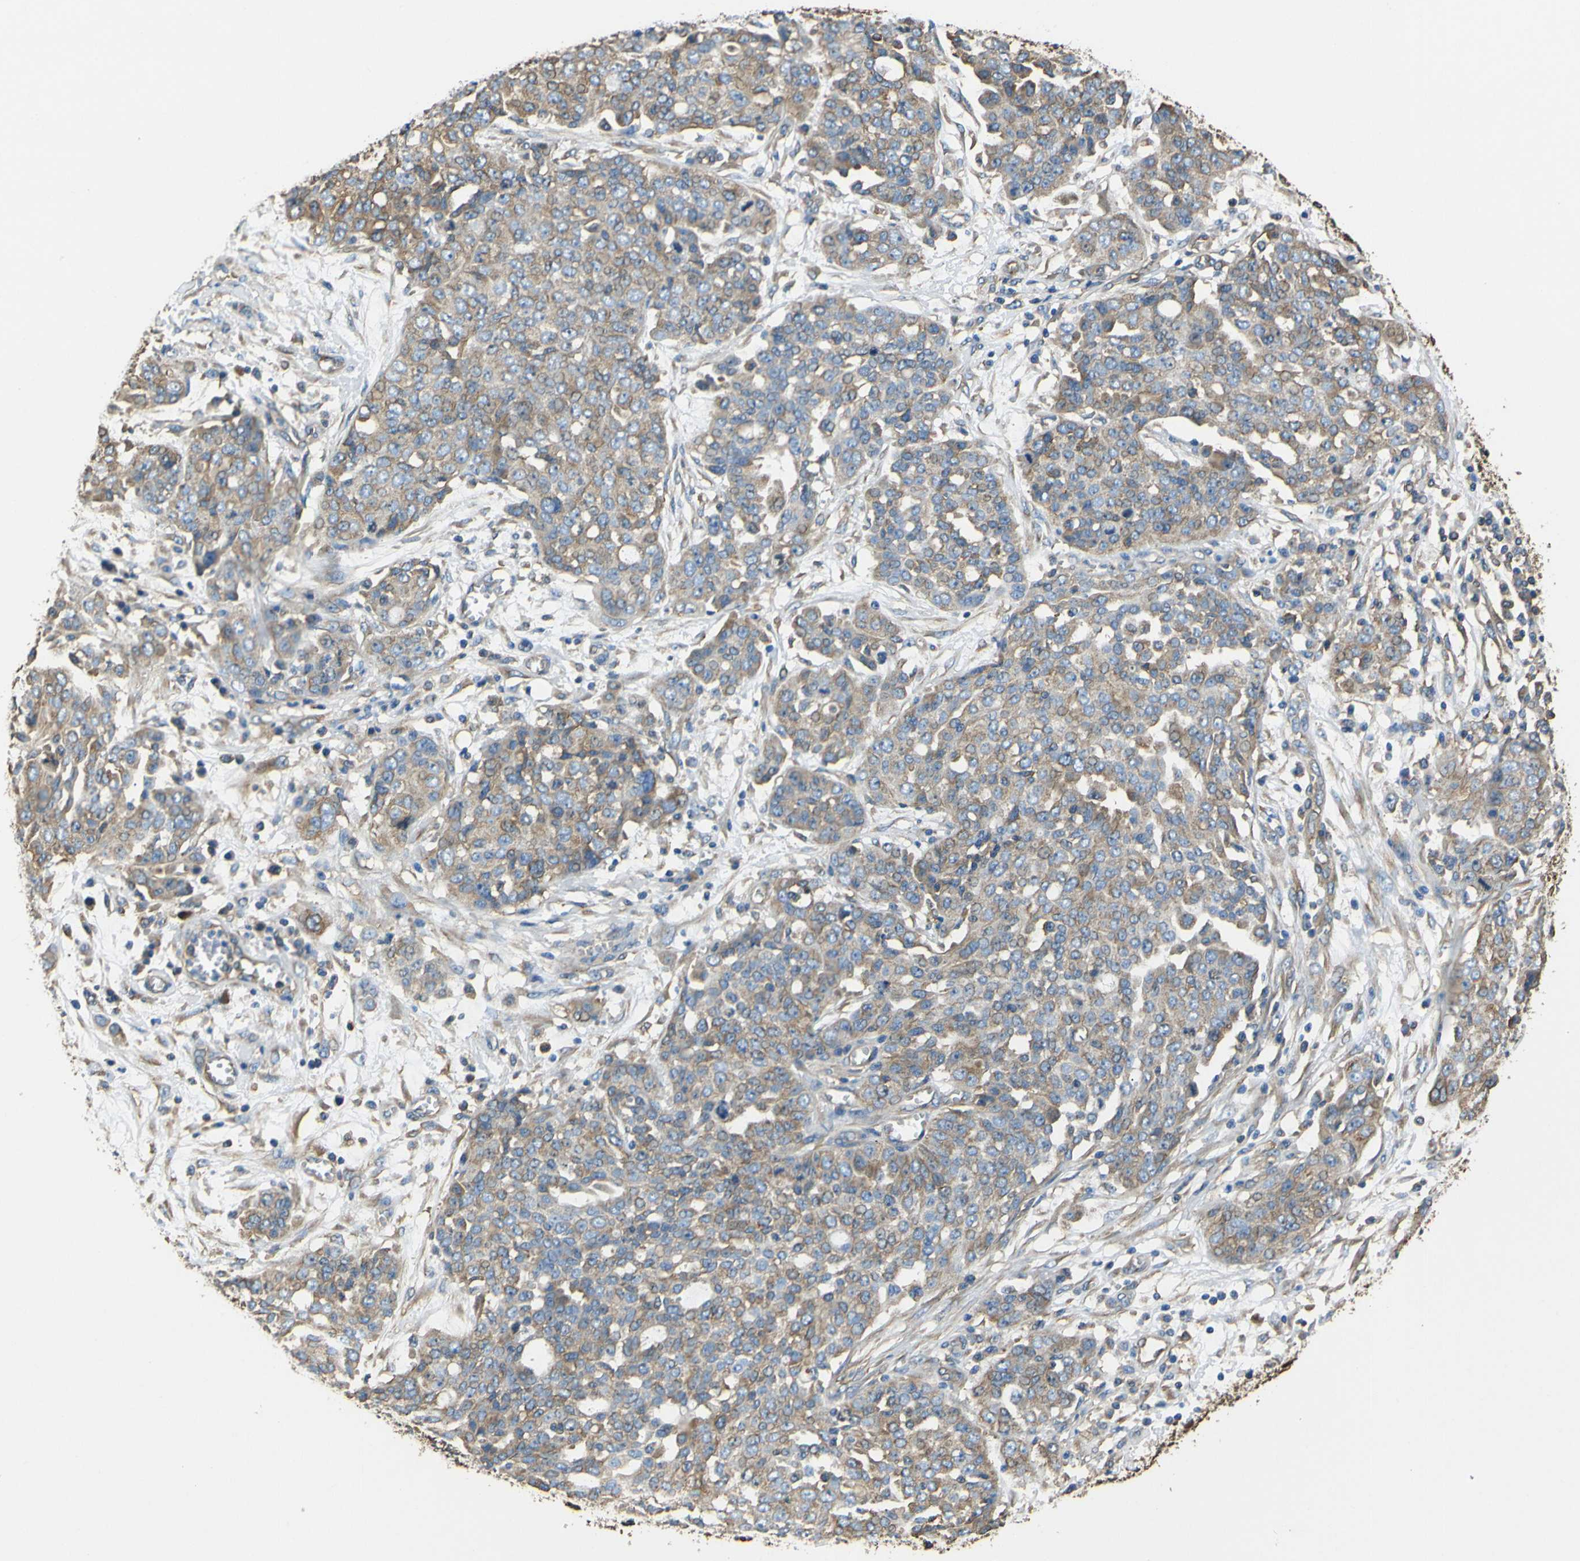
{"staining": {"intensity": "weak", "quantity": ">75%", "location": "cytoplasmic/membranous"}, "tissue": "ovarian cancer", "cell_type": "Tumor cells", "image_type": "cancer", "snomed": [{"axis": "morphology", "description": "Cystadenocarcinoma, serous, NOS"}, {"axis": "topography", "description": "Soft tissue"}, {"axis": "topography", "description": "Ovary"}], "caption": "Approximately >75% of tumor cells in human serous cystadenocarcinoma (ovarian) show weak cytoplasmic/membranous protein staining as visualized by brown immunohistochemical staining.", "gene": "TUBB", "patient": {"sex": "female", "age": 57}}